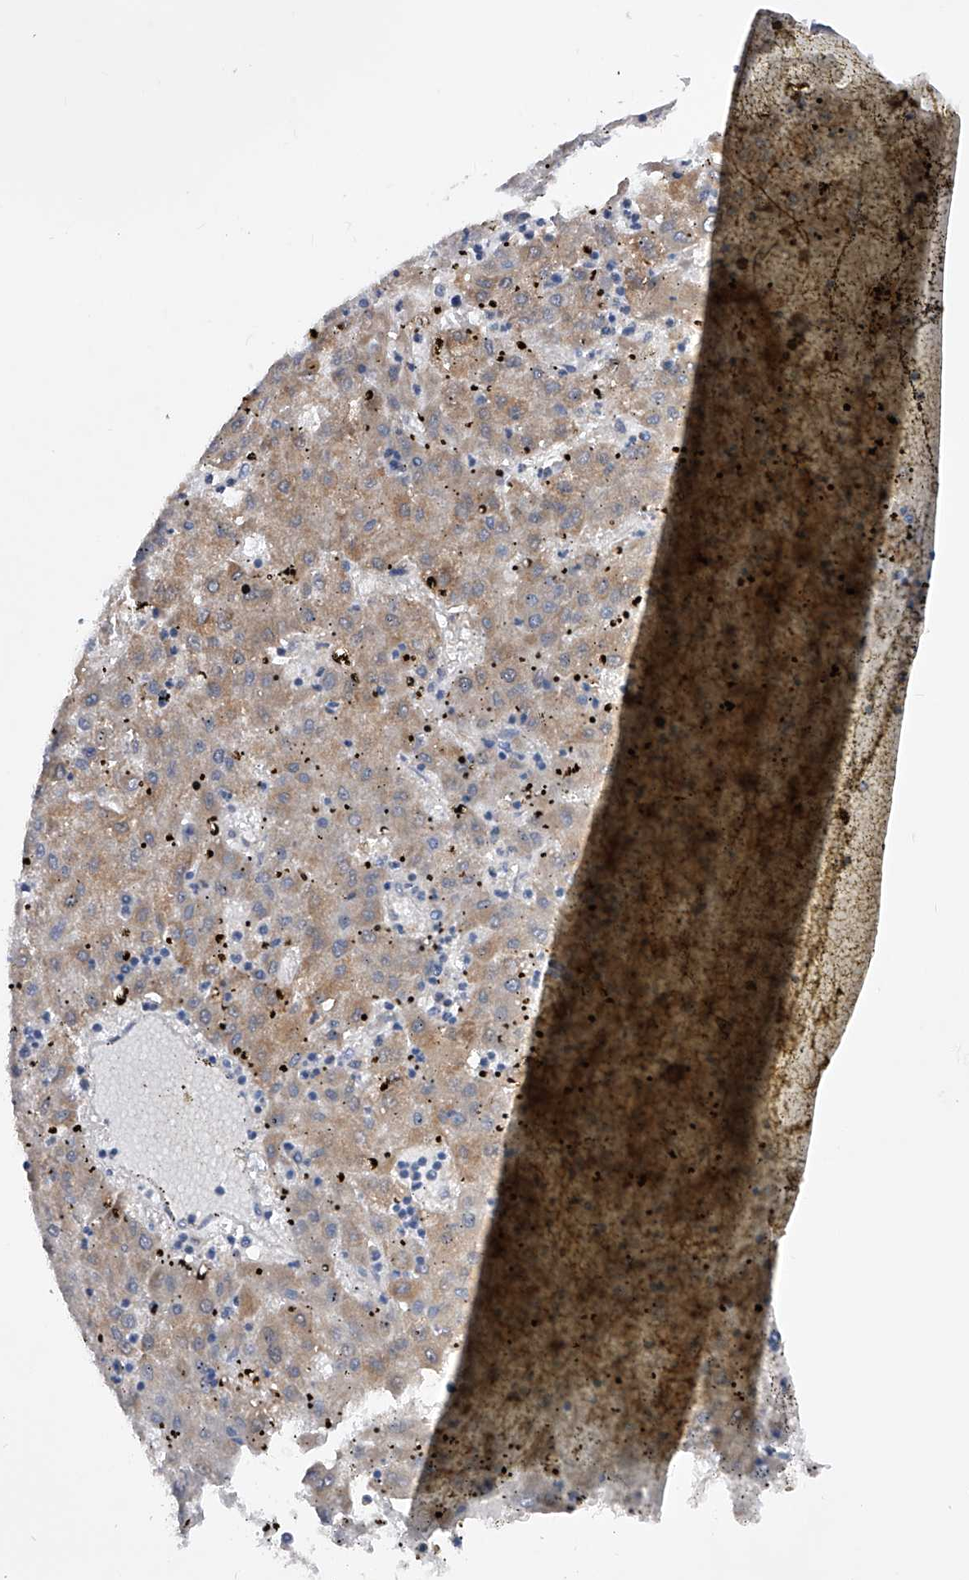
{"staining": {"intensity": "weak", "quantity": ">75%", "location": "cytoplasmic/membranous"}, "tissue": "liver cancer", "cell_type": "Tumor cells", "image_type": "cancer", "snomed": [{"axis": "morphology", "description": "Carcinoma, Hepatocellular, NOS"}, {"axis": "topography", "description": "Liver"}], "caption": "Liver cancer was stained to show a protein in brown. There is low levels of weak cytoplasmic/membranous positivity in about >75% of tumor cells.", "gene": "PDSS2", "patient": {"sex": "male", "age": 72}}